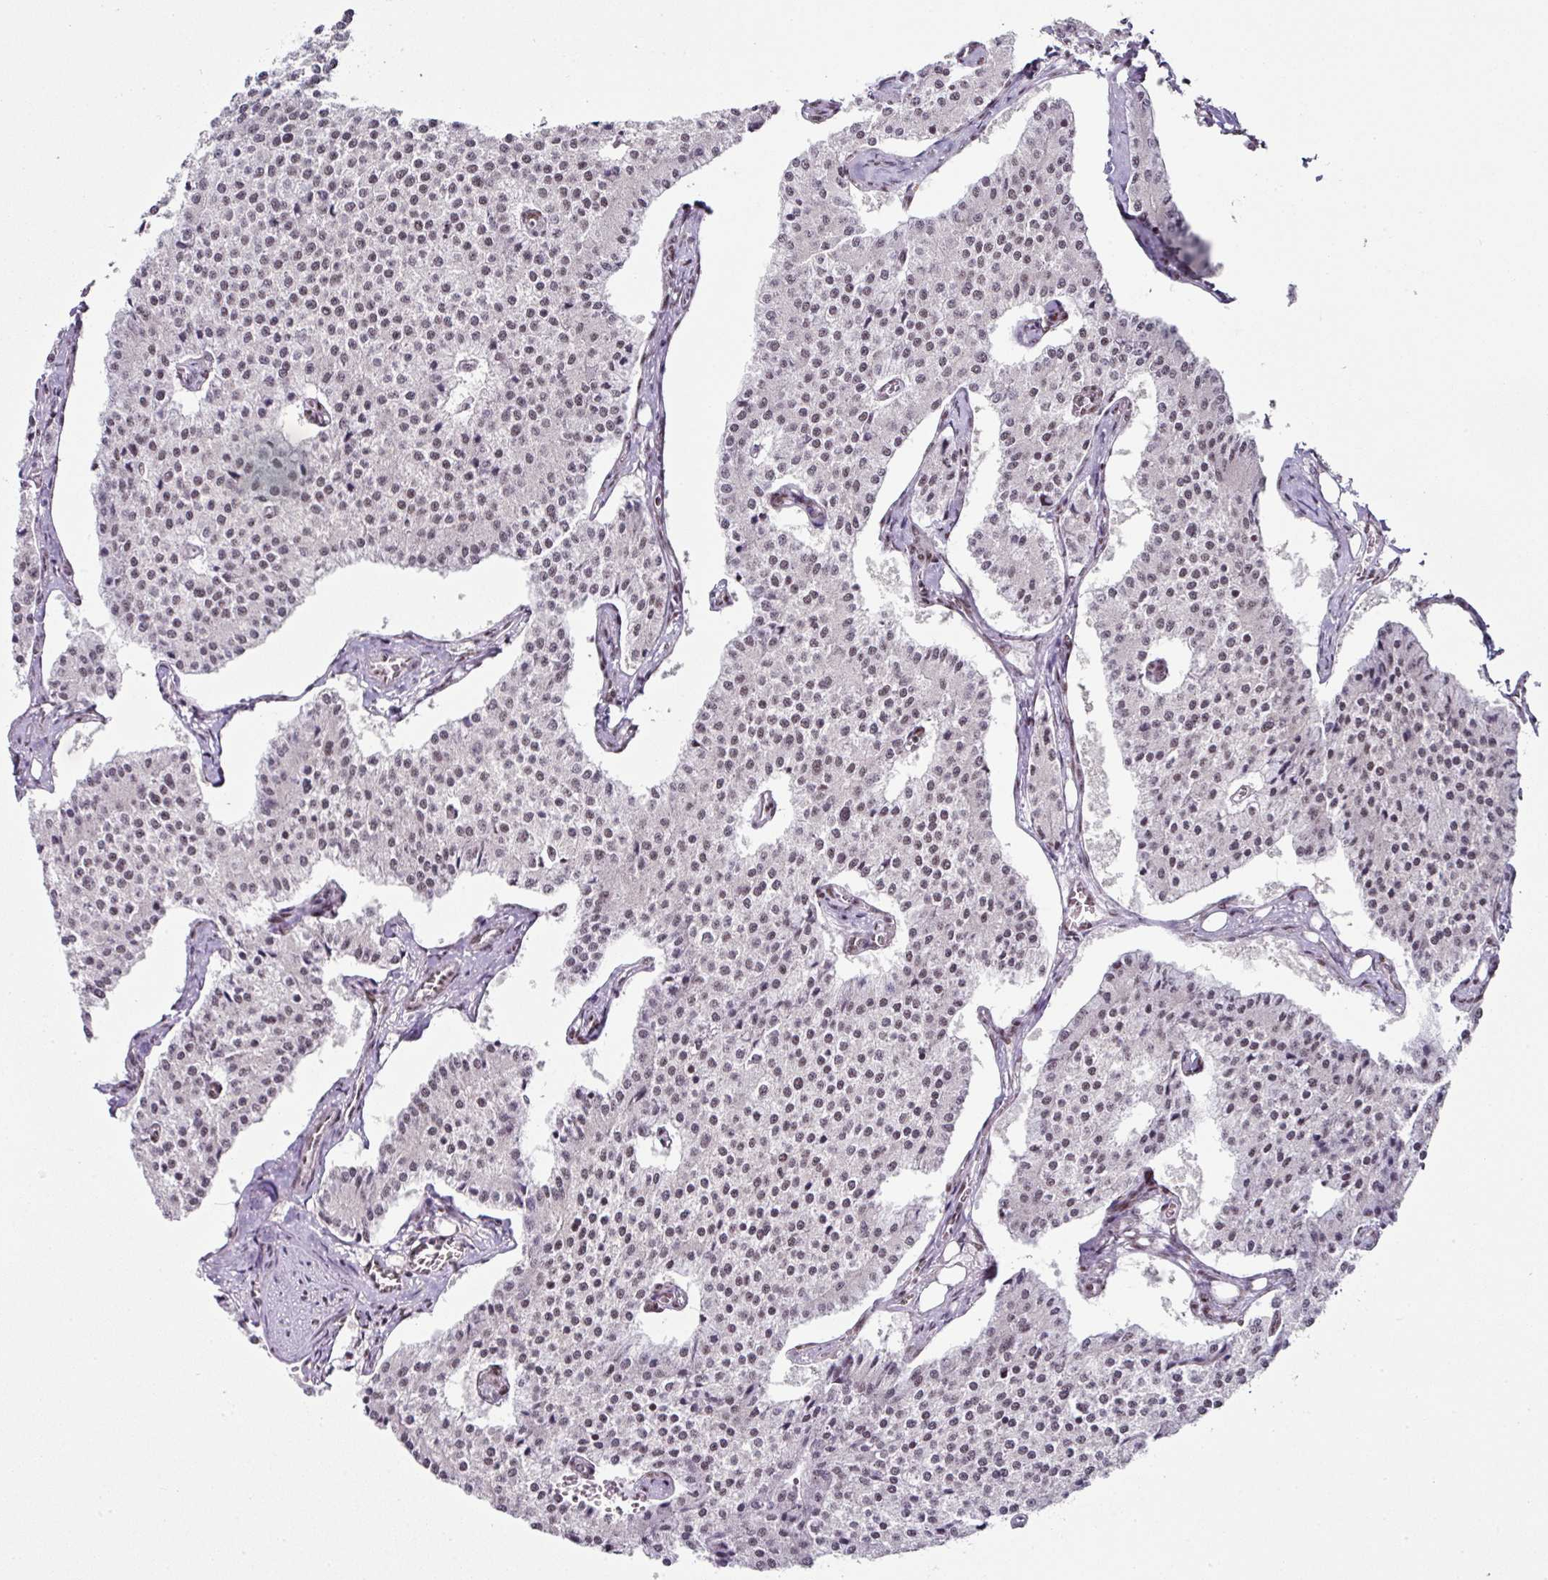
{"staining": {"intensity": "weak", "quantity": "25%-75%", "location": "nuclear"}, "tissue": "carcinoid", "cell_type": "Tumor cells", "image_type": "cancer", "snomed": [{"axis": "morphology", "description": "Carcinoid, malignant, NOS"}, {"axis": "topography", "description": "Colon"}], "caption": "This photomicrograph reveals immunohistochemistry (IHC) staining of human carcinoid, with low weak nuclear expression in about 25%-75% of tumor cells.", "gene": "NFYA", "patient": {"sex": "female", "age": 52}}